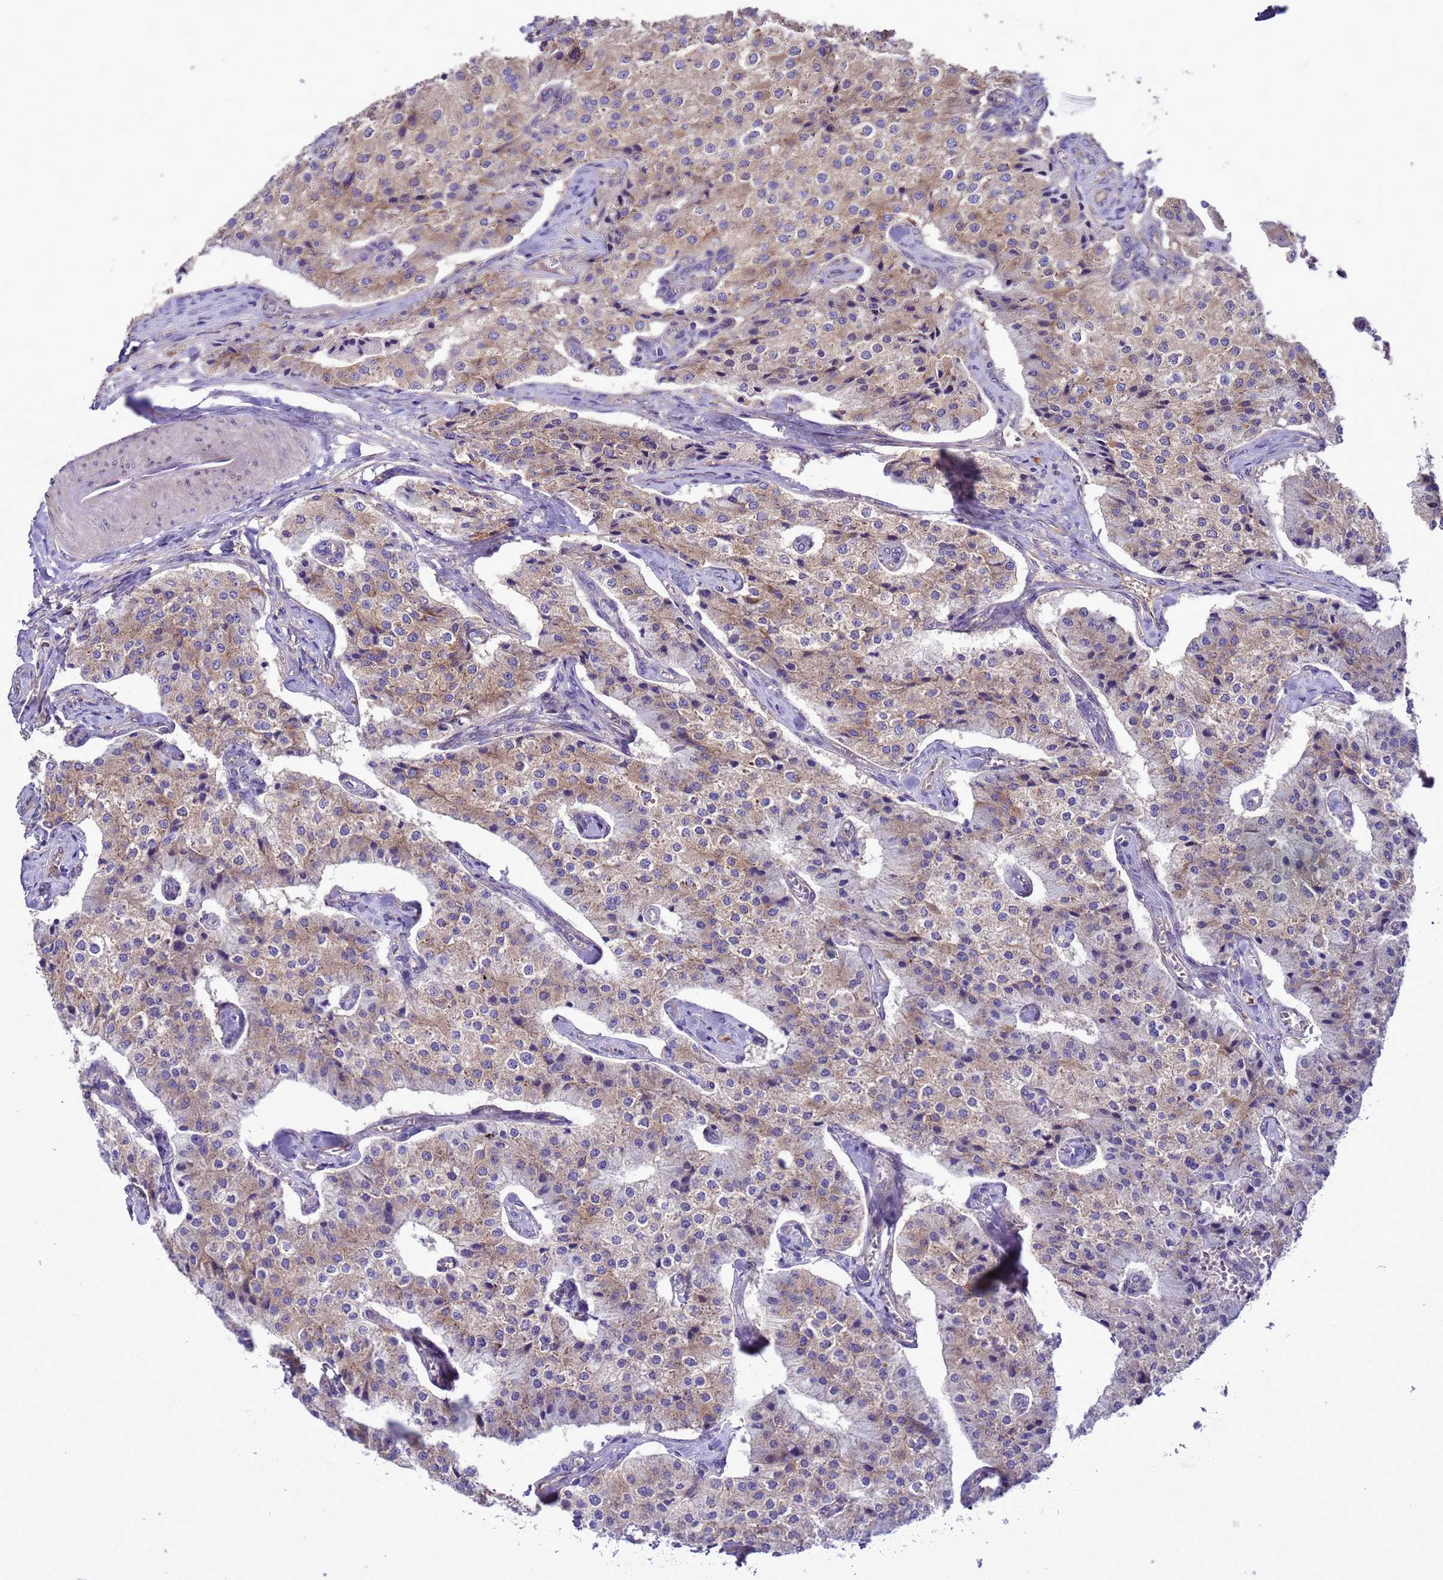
{"staining": {"intensity": "moderate", "quantity": "25%-75%", "location": "cytoplasmic/membranous"}, "tissue": "carcinoid", "cell_type": "Tumor cells", "image_type": "cancer", "snomed": [{"axis": "morphology", "description": "Carcinoid, malignant, NOS"}, {"axis": "topography", "description": "Colon"}], "caption": "Carcinoid (malignant) tissue demonstrates moderate cytoplasmic/membranous positivity in approximately 25%-75% of tumor cells, visualized by immunohistochemistry. Immunohistochemistry (ihc) stains the protein of interest in brown and the nuclei are stained blue.", "gene": "ARHGAP12", "patient": {"sex": "female", "age": 52}}